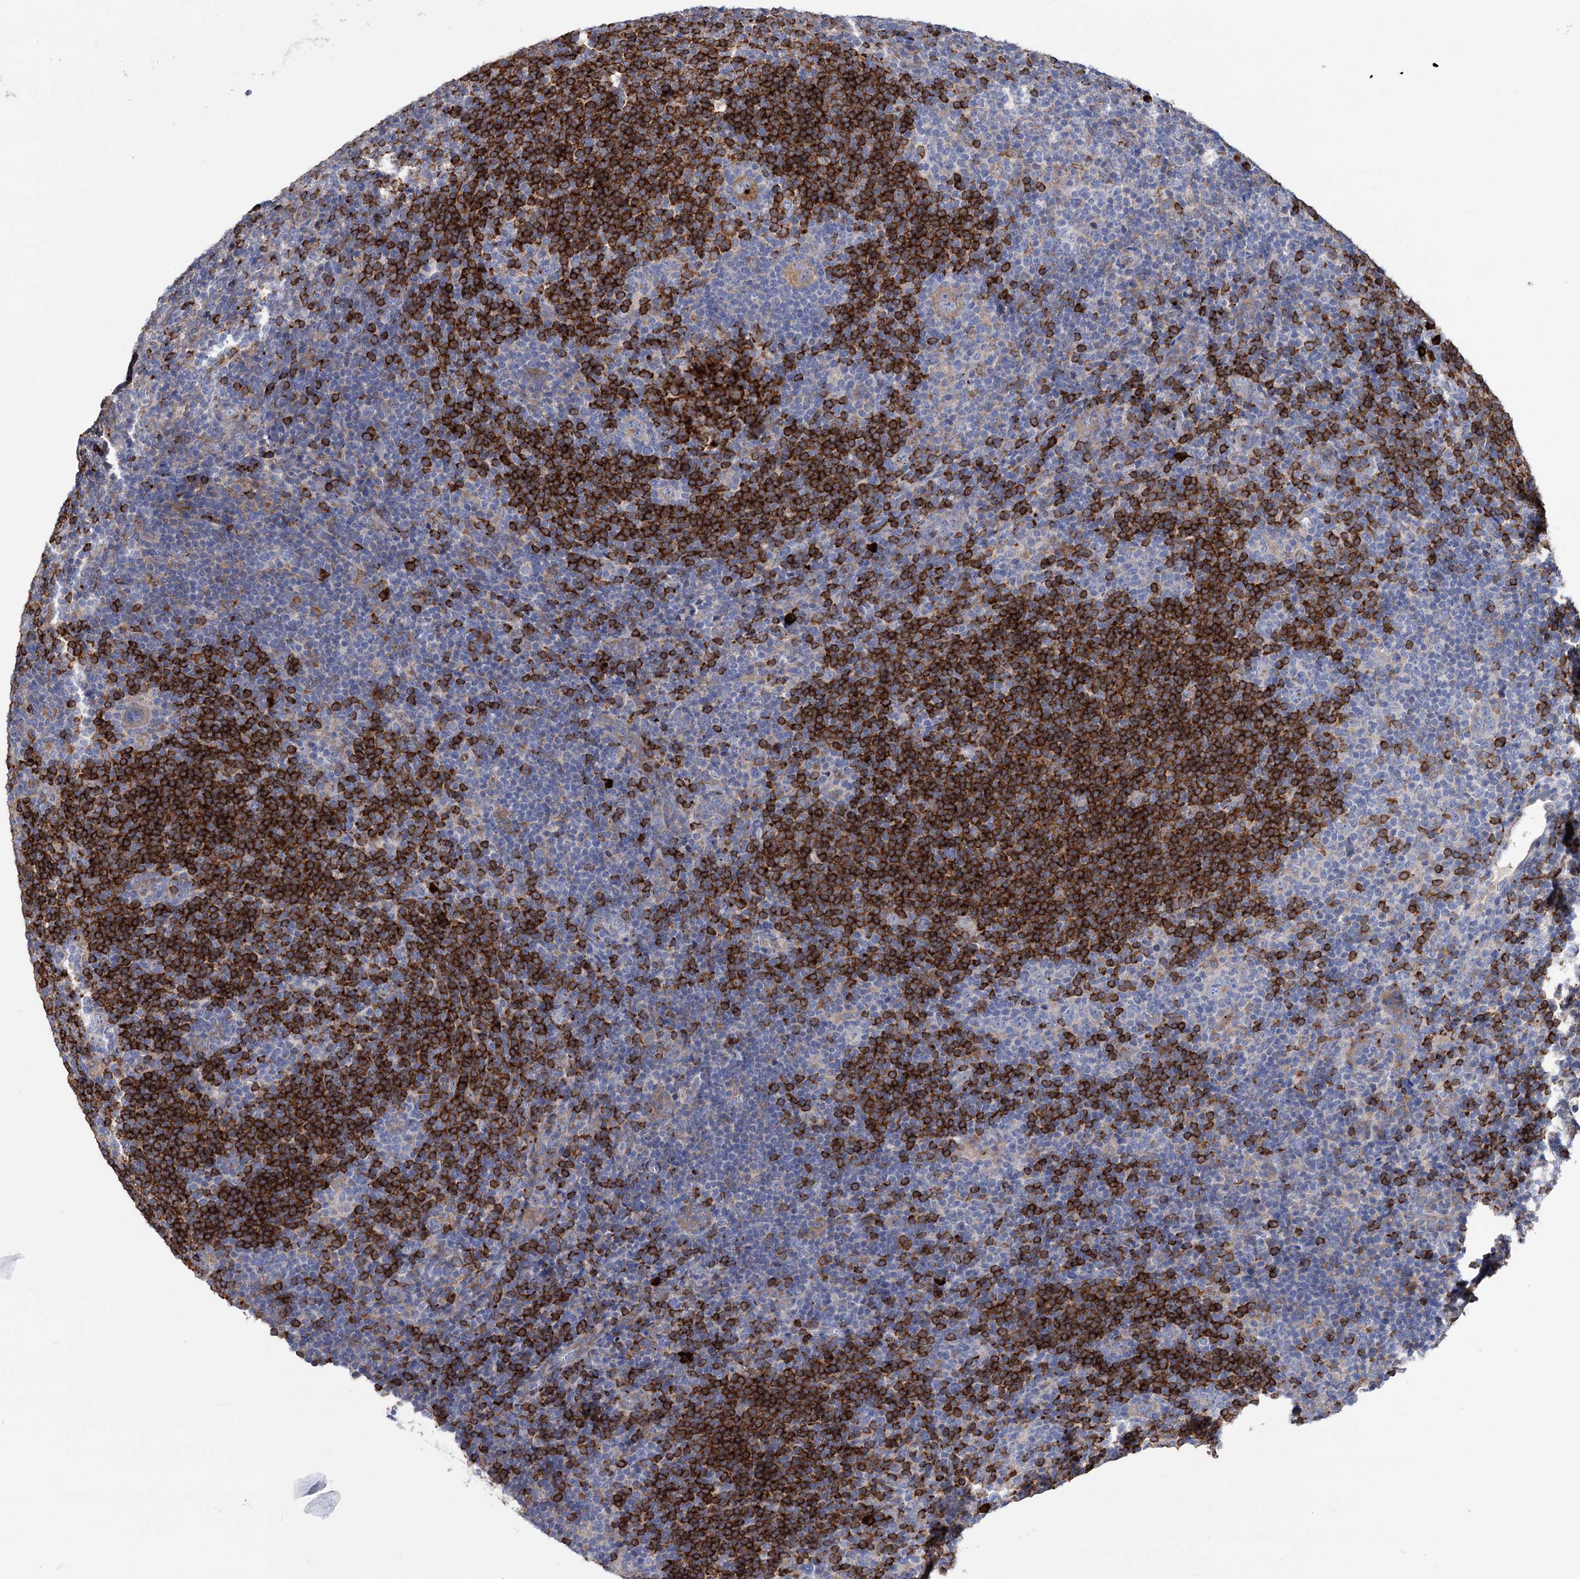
{"staining": {"intensity": "weak", "quantity": ">75%", "location": "cytoplasmic/membranous"}, "tissue": "lymphoma", "cell_type": "Tumor cells", "image_type": "cancer", "snomed": [{"axis": "morphology", "description": "Hodgkin's disease, NOS"}, {"axis": "topography", "description": "Lymph node"}], "caption": "Human lymphoma stained with a protein marker displays weak staining in tumor cells.", "gene": "BBS4", "patient": {"sex": "female", "age": 57}}